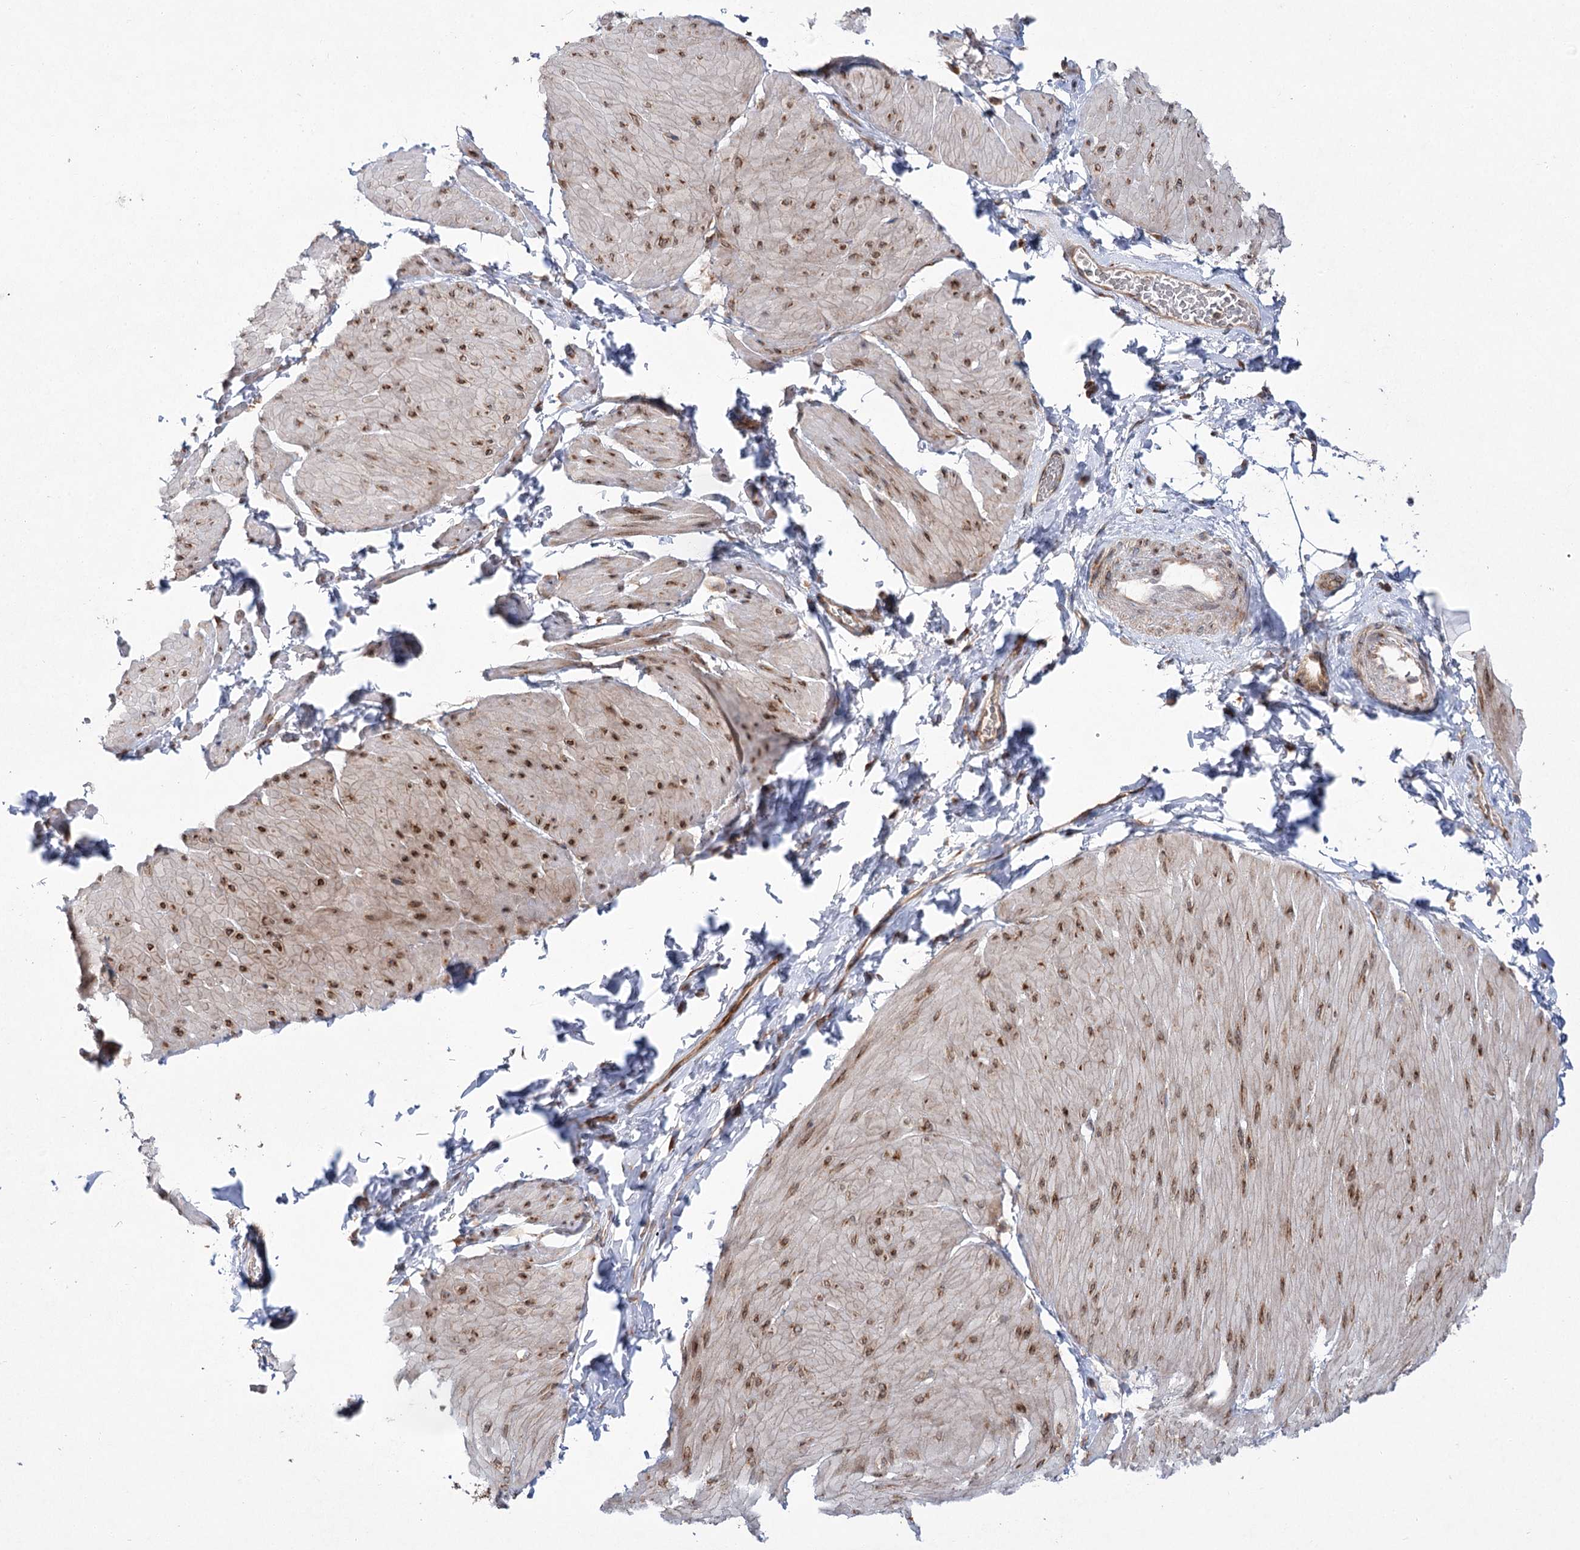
{"staining": {"intensity": "moderate", "quantity": "25%-75%", "location": "cytoplasmic/membranous"}, "tissue": "smooth muscle", "cell_type": "Smooth muscle cells", "image_type": "normal", "snomed": [{"axis": "morphology", "description": "Urothelial carcinoma, High grade"}, {"axis": "topography", "description": "Urinary bladder"}], "caption": "Brown immunohistochemical staining in unremarkable smooth muscle displays moderate cytoplasmic/membranous positivity in about 25%-75% of smooth muscle cells.", "gene": "VWA2", "patient": {"sex": "male", "age": 46}}